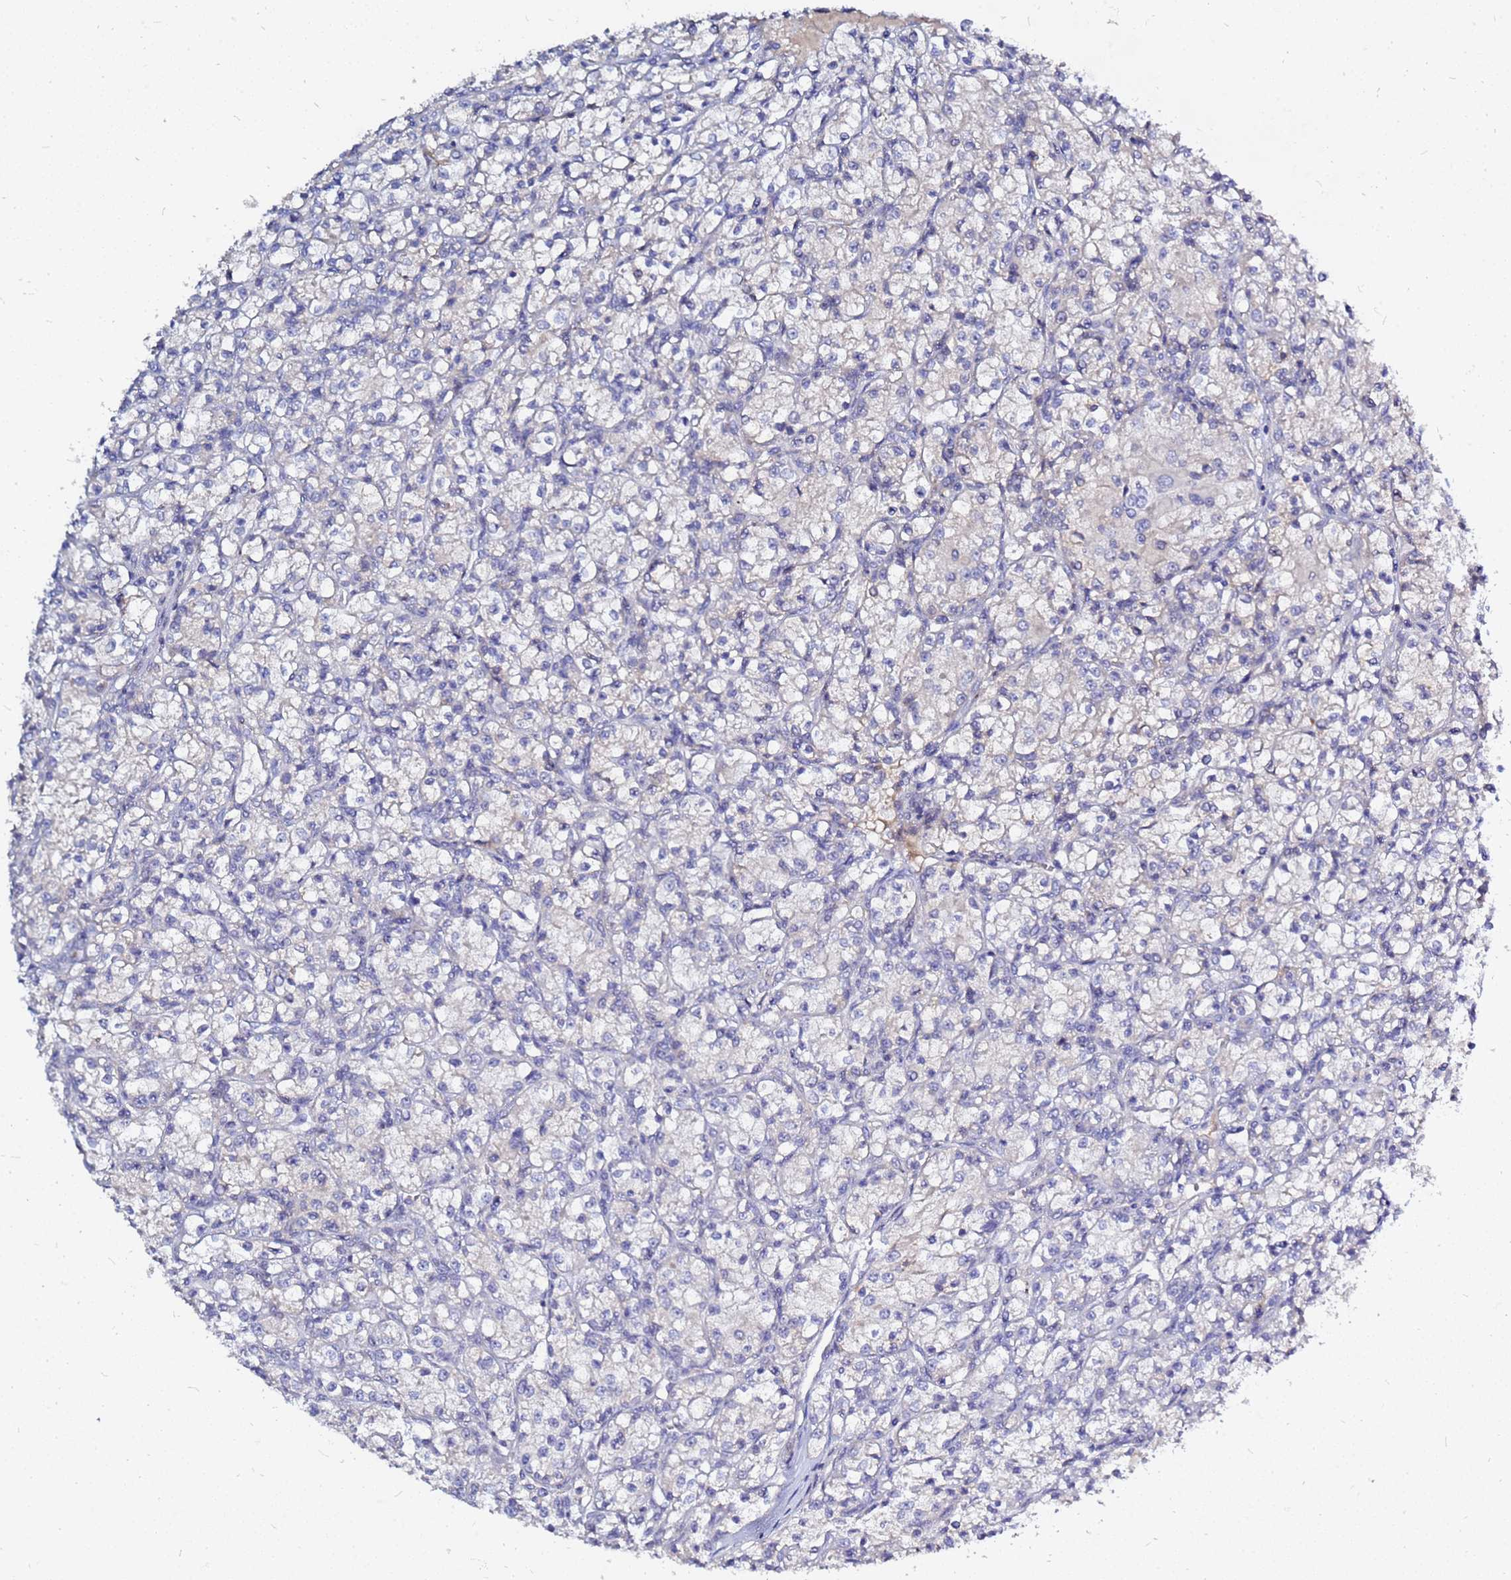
{"staining": {"intensity": "negative", "quantity": "none", "location": "none"}, "tissue": "renal cancer", "cell_type": "Tumor cells", "image_type": "cancer", "snomed": [{"axis": "morphology", "description": "Adenocarcinoma, NOS"}, {"axis": "topography", "description": "Kidney"}], "caption": "Immunohistochemistry (IHC) histopathology image of neoplastic tissue: human renal adenocarcinoma stained with DAB (3,3'-diaminobenzidine) reveals no significant protein positivity in tumor cells.", "gene": "SRGAP3", "patient": {"sex": "female", "age": 59}}